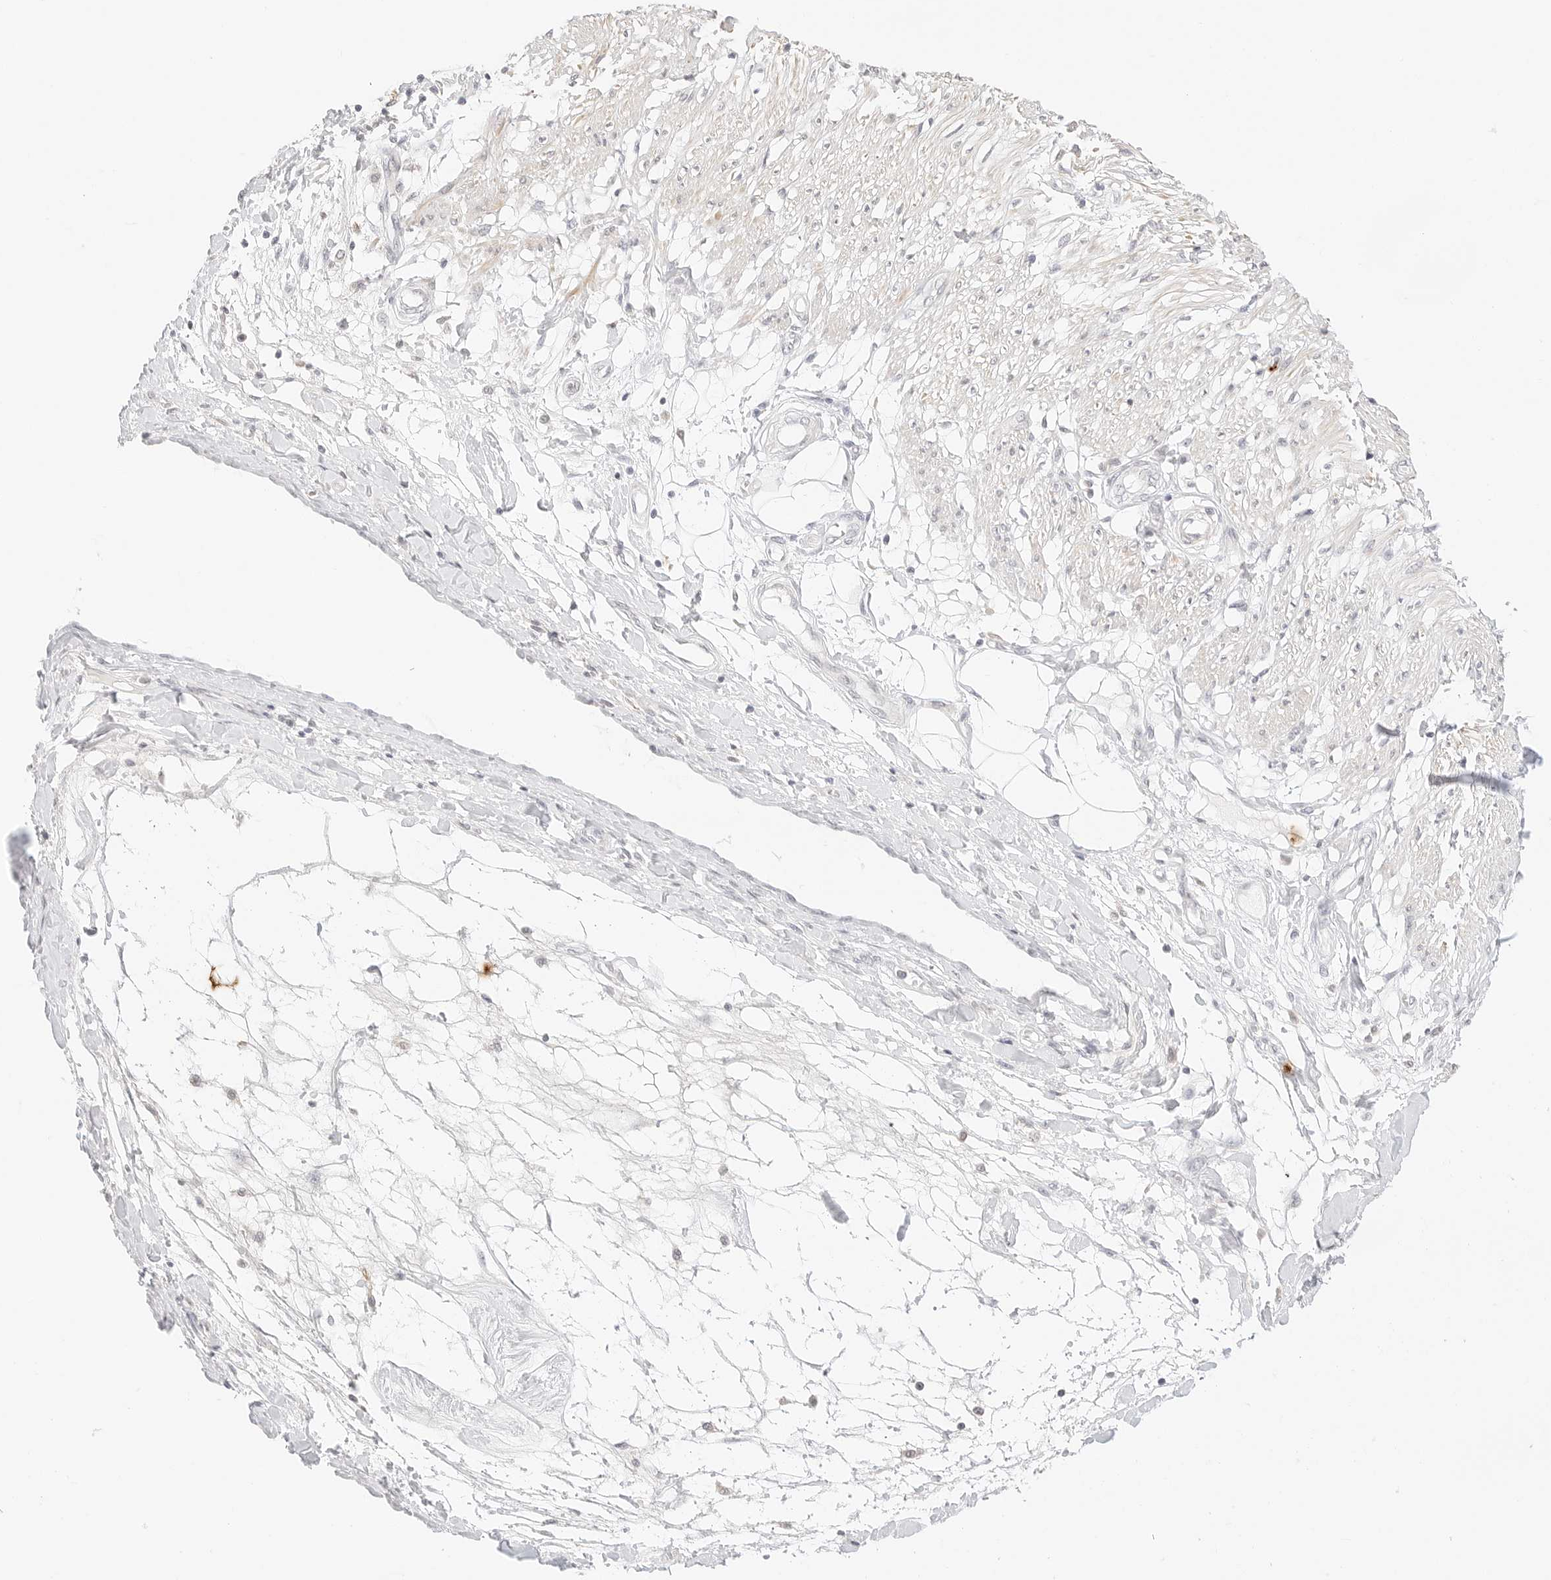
{"staining": {"intensity": "weak", "quantity": ">75%", "location": "cytoplasmic/membranous"}, "tissue": "smooth muscle", "cell_type": "Smooth muscle cells", "image_type": "normal", "snomed": [{"axis": "morphology", "description": "Normal tissue, NOS"}, {"axis": "morphology", "description": "Adenocarcinoma, NOS"}, {"axis": "topography", "description": "Smooth muscle"}, {"axis": "topography", "description": "Colon"}], "caption": "Immunohistochemical staining of unremarkable smooth muscle reveals low levels of weak cytoplasmic/membranous staining in about >75% of smooth muscle cells. (brown staining indicates protein expression, while blue staining denotes nuclei).", "gene": "GNAS", "patient": {"sex": "male", "age": 14}}